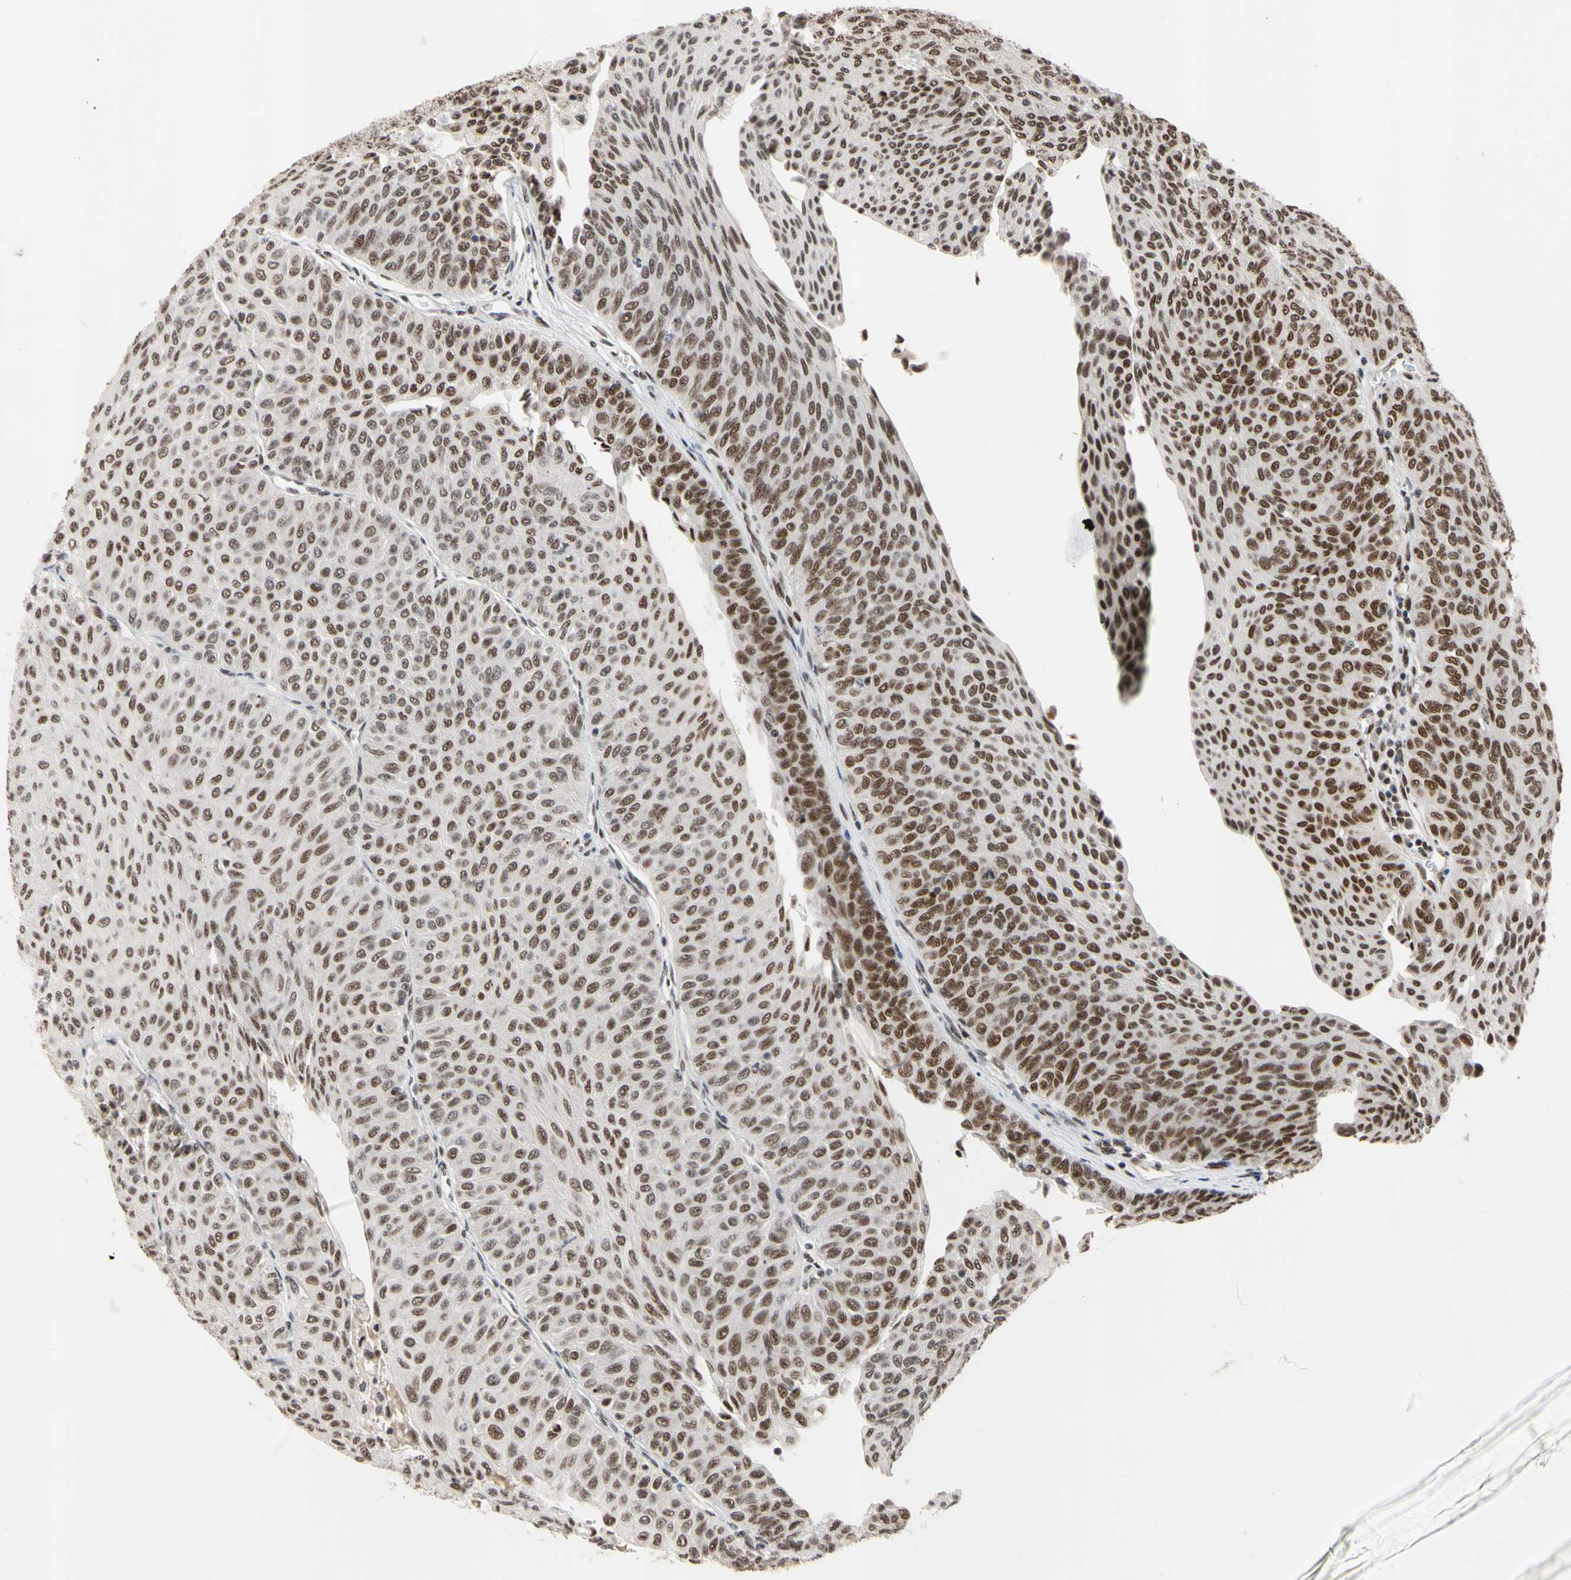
{"staining": {"intensity": "moderate", "quantity": ">75%", "location": "nuclear"}, "tissue": "urothelial cancer", "cell_type": "Tumor cells", "image_type": "cancer", "snomed": [{"axis": "morphology", "description": "Urothelial carcinoma, Low grade"}, {"axis": "topography", "description": "Urinary bladder"}], "caption": "The image shows staining of urothelial cancer, revealing moderate nuclear protein expression (brown color) within tumor cells.", "gene": "FAM98B", "patient": {"sex": "male", "age": 78}}